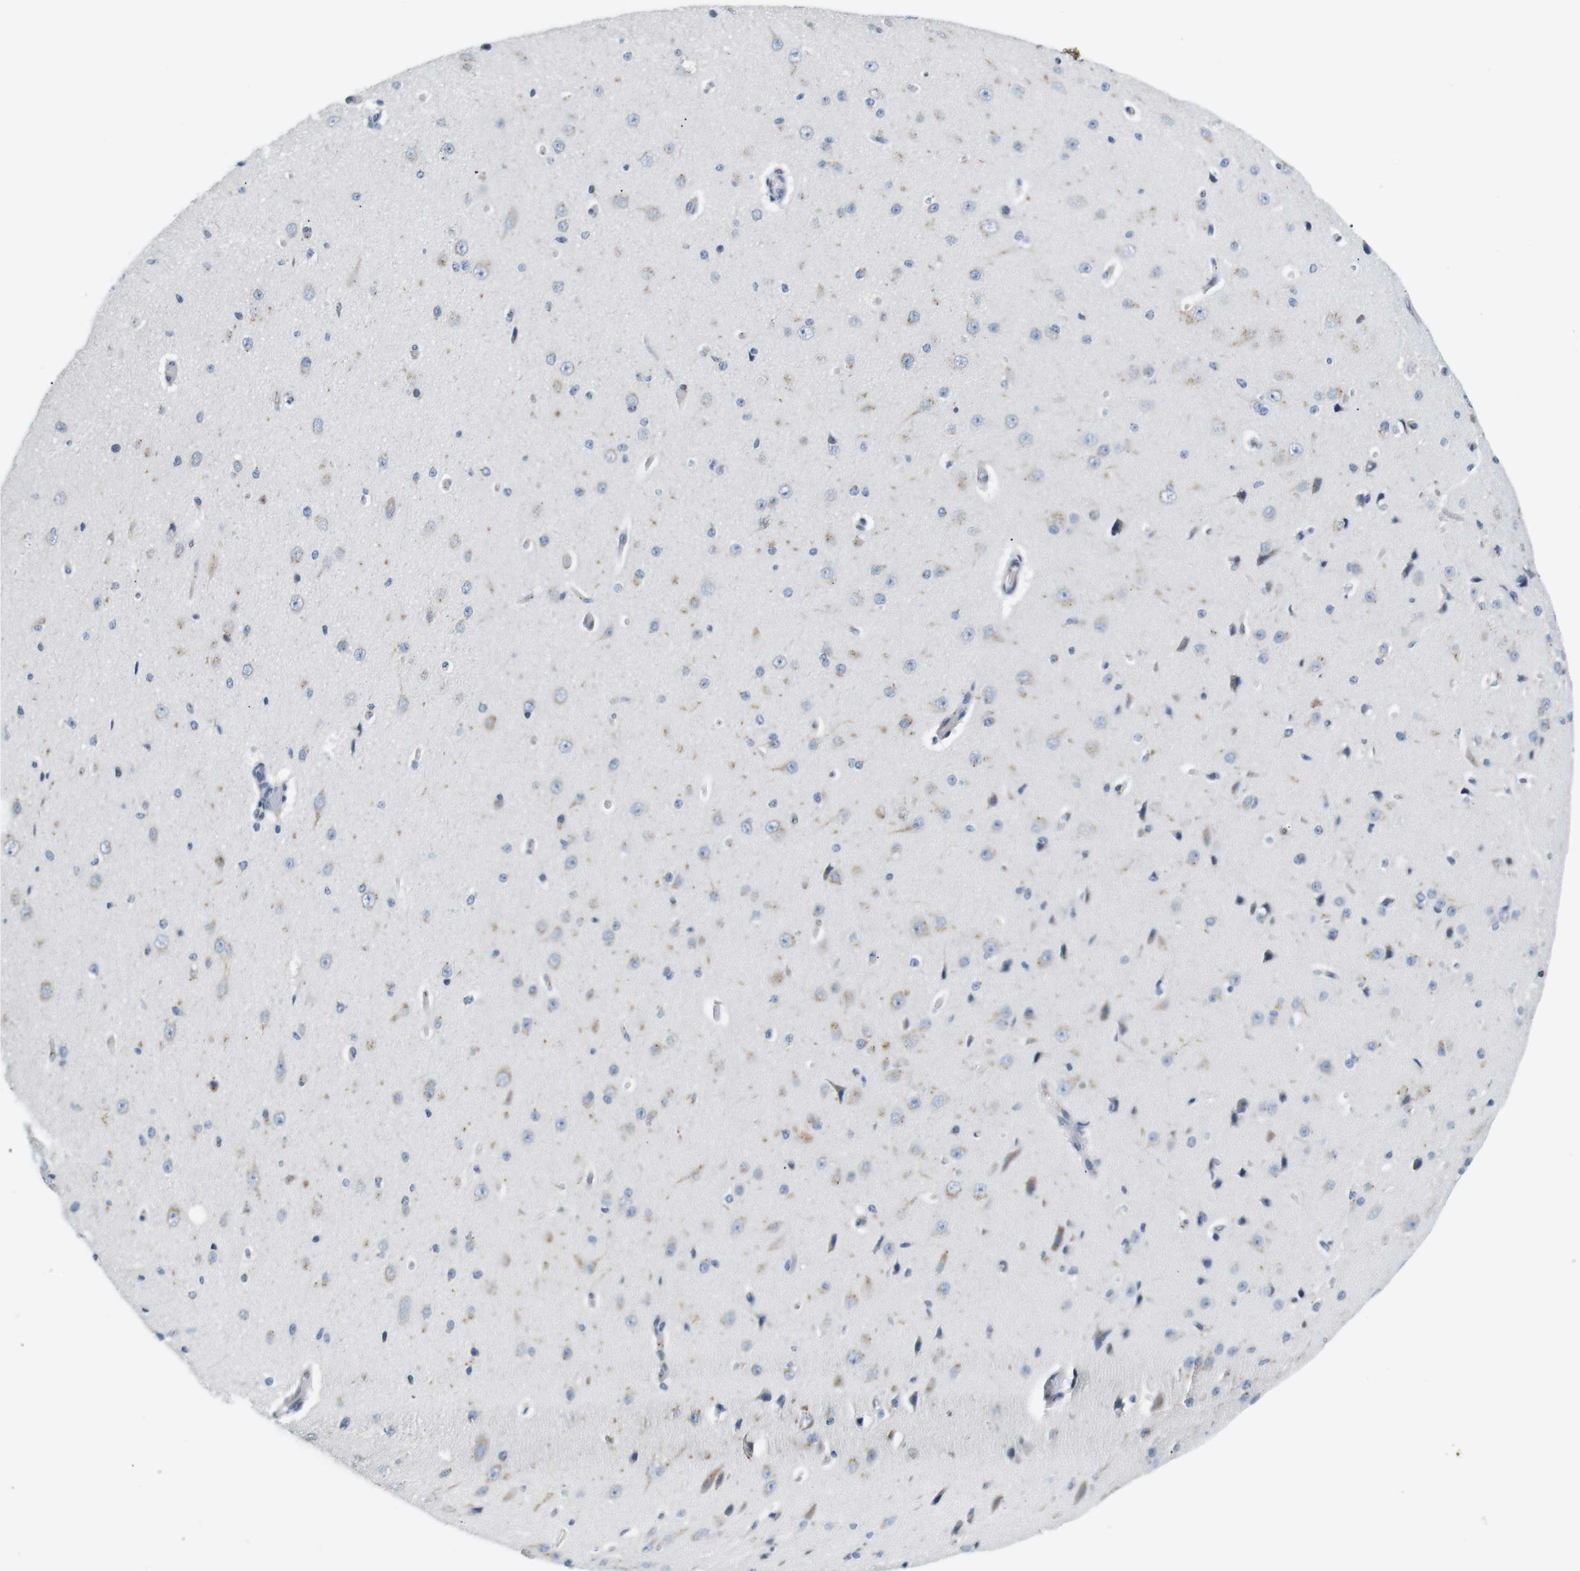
{"staining": {"intensity": "negative", "quantity": "none", "location": "none"}, "tissue": "cerebral cortex", "cell_type": "Endothelial cells", "image_type": "normal", "snomed": [{"axis": "morphology", "description": "Normal tissue, NOS"}, {"axis": "morphology", "description": "Developmental malformation"}, {"axis": "topography", "description": "Cerebral cortex"}], "caption": "A high-resolution histopathology image shows immunohistochemistry staining of unremarkable cerebral cortex, which demonstrates no significant expression in endothelial cells.", "gene": "UNC5CL", "patient": {"sex": "female", "age": 30}}